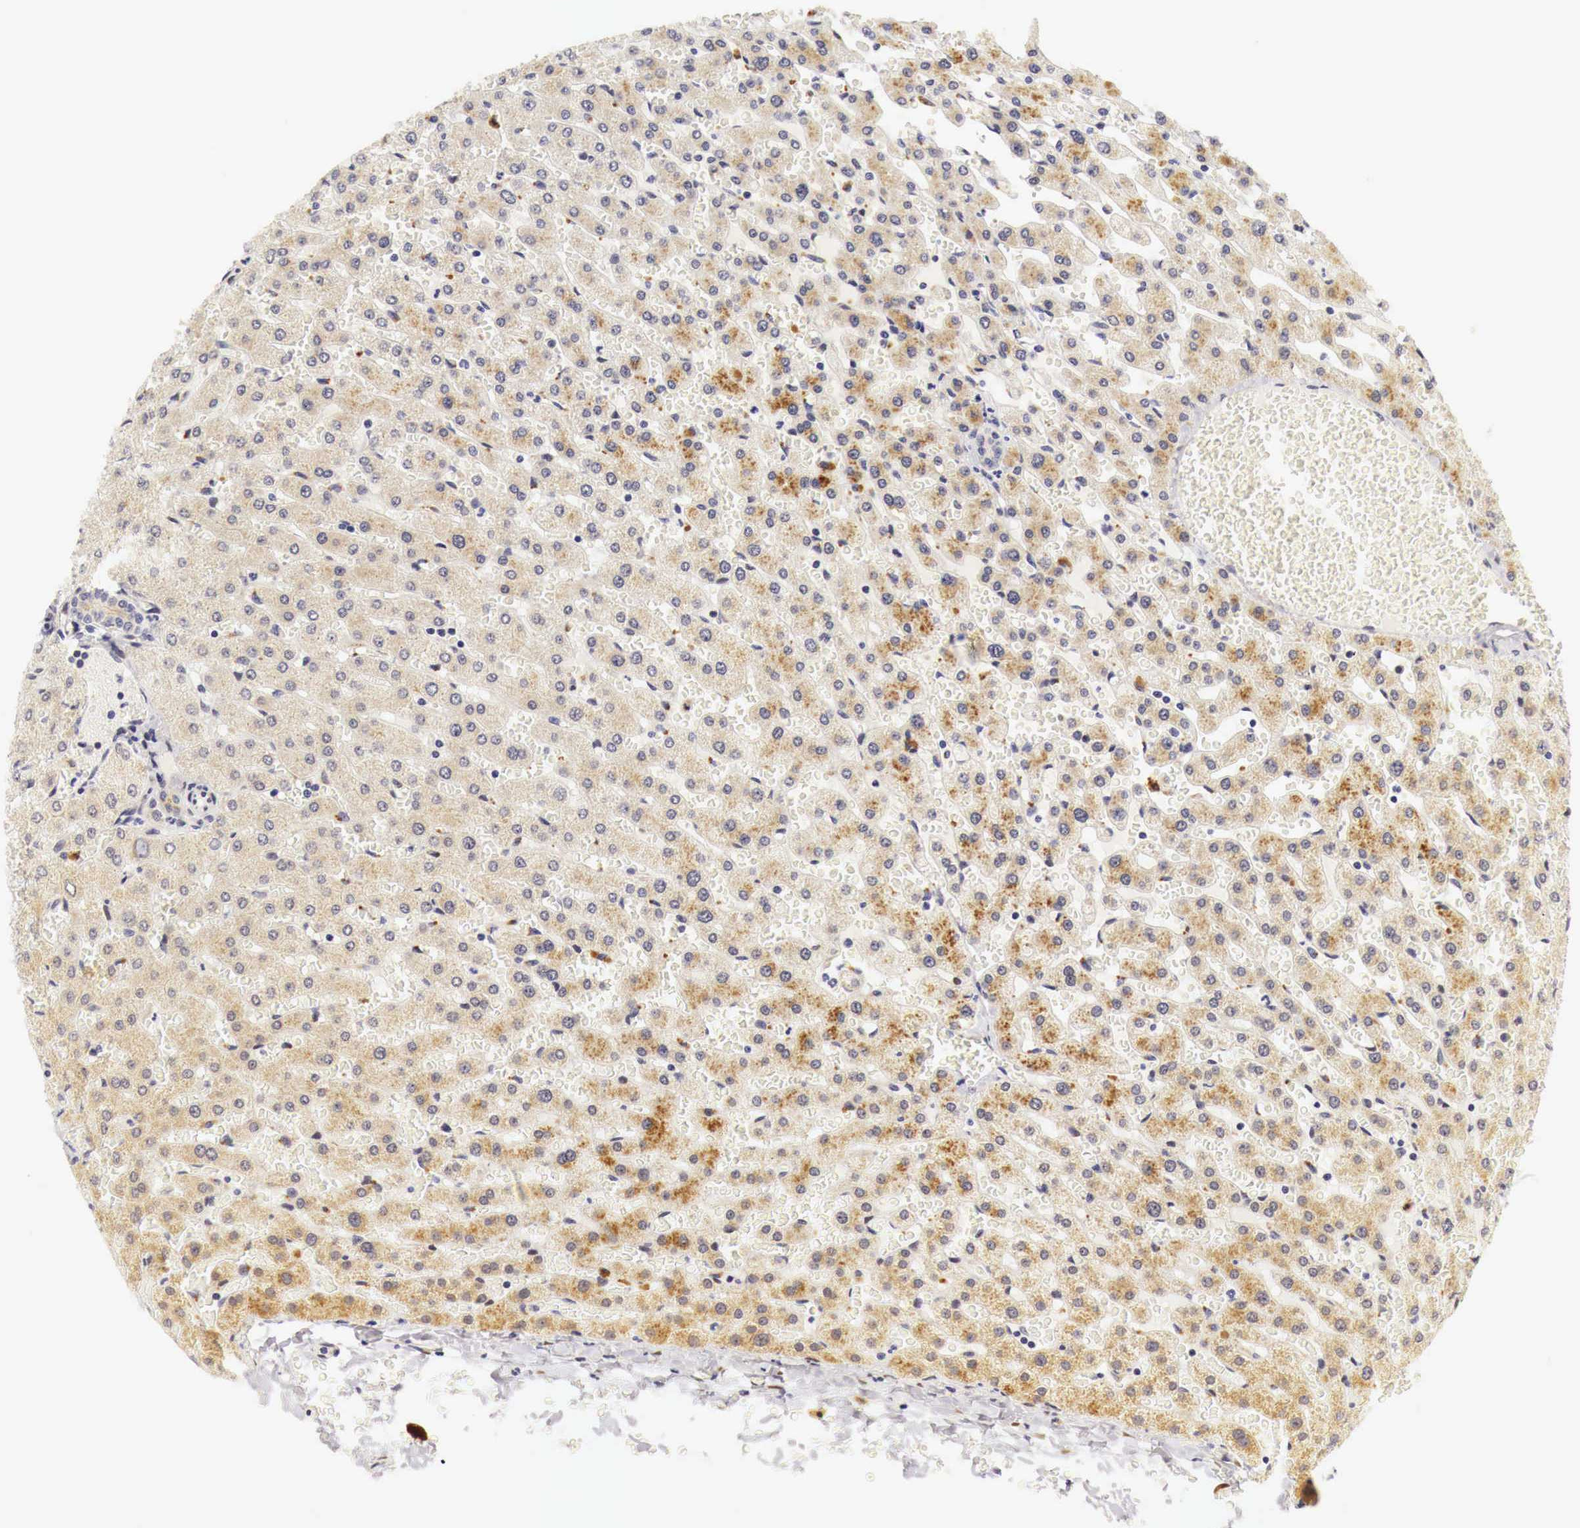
{"staining": {"intensity": "negative", "quantity": "none", "location": "none"}, "tissue": "liver", "cell_type": "Cholangiocytes", "image_type": "normal", "snomed": [{"axis": "morphology", "description": "Normal tissue, NOS"}, {"axis": "topography", "description": "Liver"}], "caption": "Immunohistochemical staining of benign liver reveals no significant staining in cholangiocytes.", "gene": "CASP3", "patient": {"sex": "female", "age": 30}}